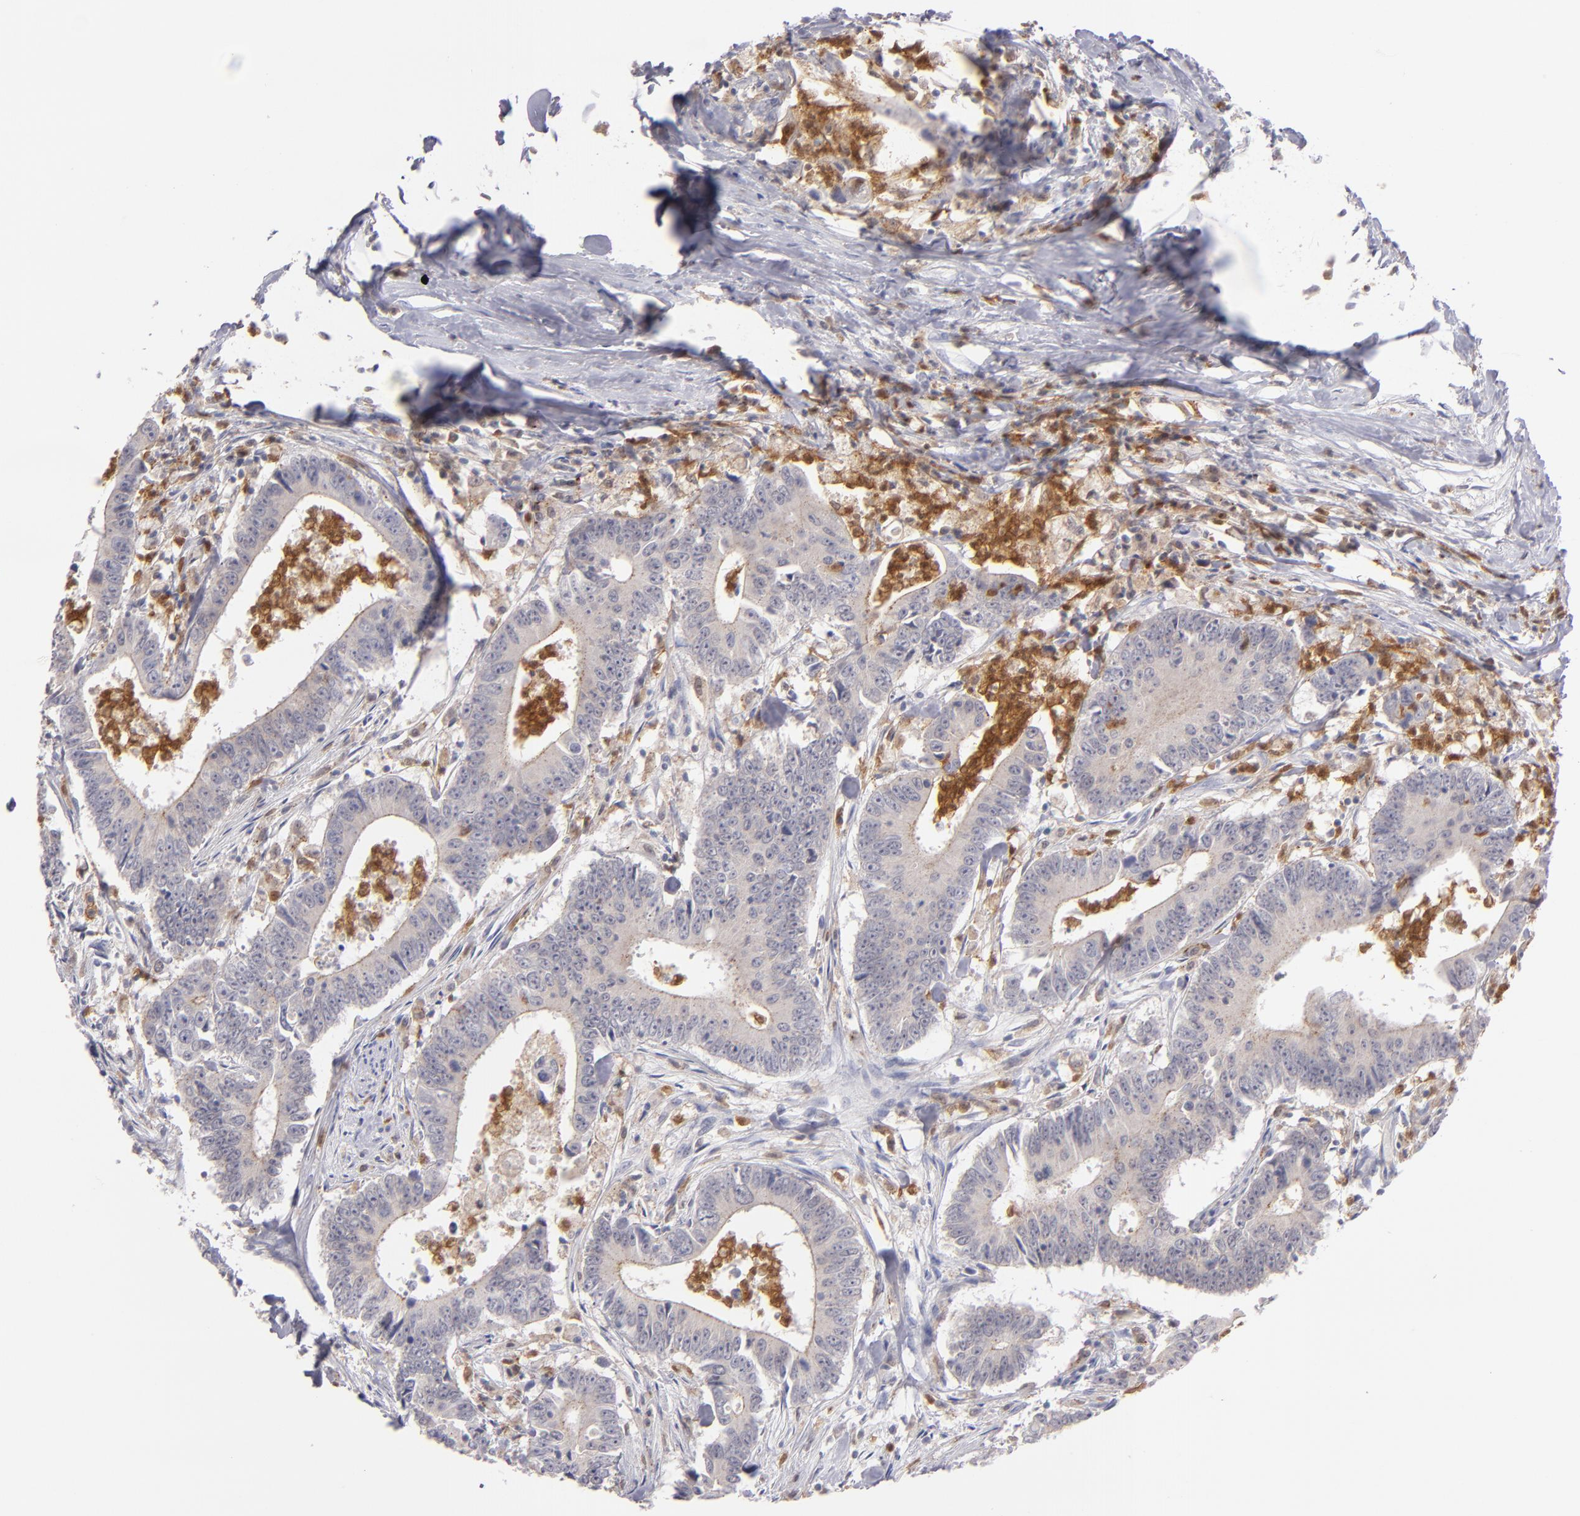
{"staining": {"intensity": "weak", "quantity": "<25%", "location": "cytoplasmic/membranous"}, "tissue": "colorectal cancer", "cell_type": "Tumor cells", "image_type": "cancer", "snomed": [{"axis": "morphology", "description": "Adenocarcinoma, NOS"}, {"axis": "topography", "description": "Colon"}], "caption": "Colorectal cancer (adenocarcinoma) stained for a protein using immunohistochemistry (IHC) shows no expression tumor cells.", "gene": "PRKCD", "patient": {"sex": "male", "age": 55}}